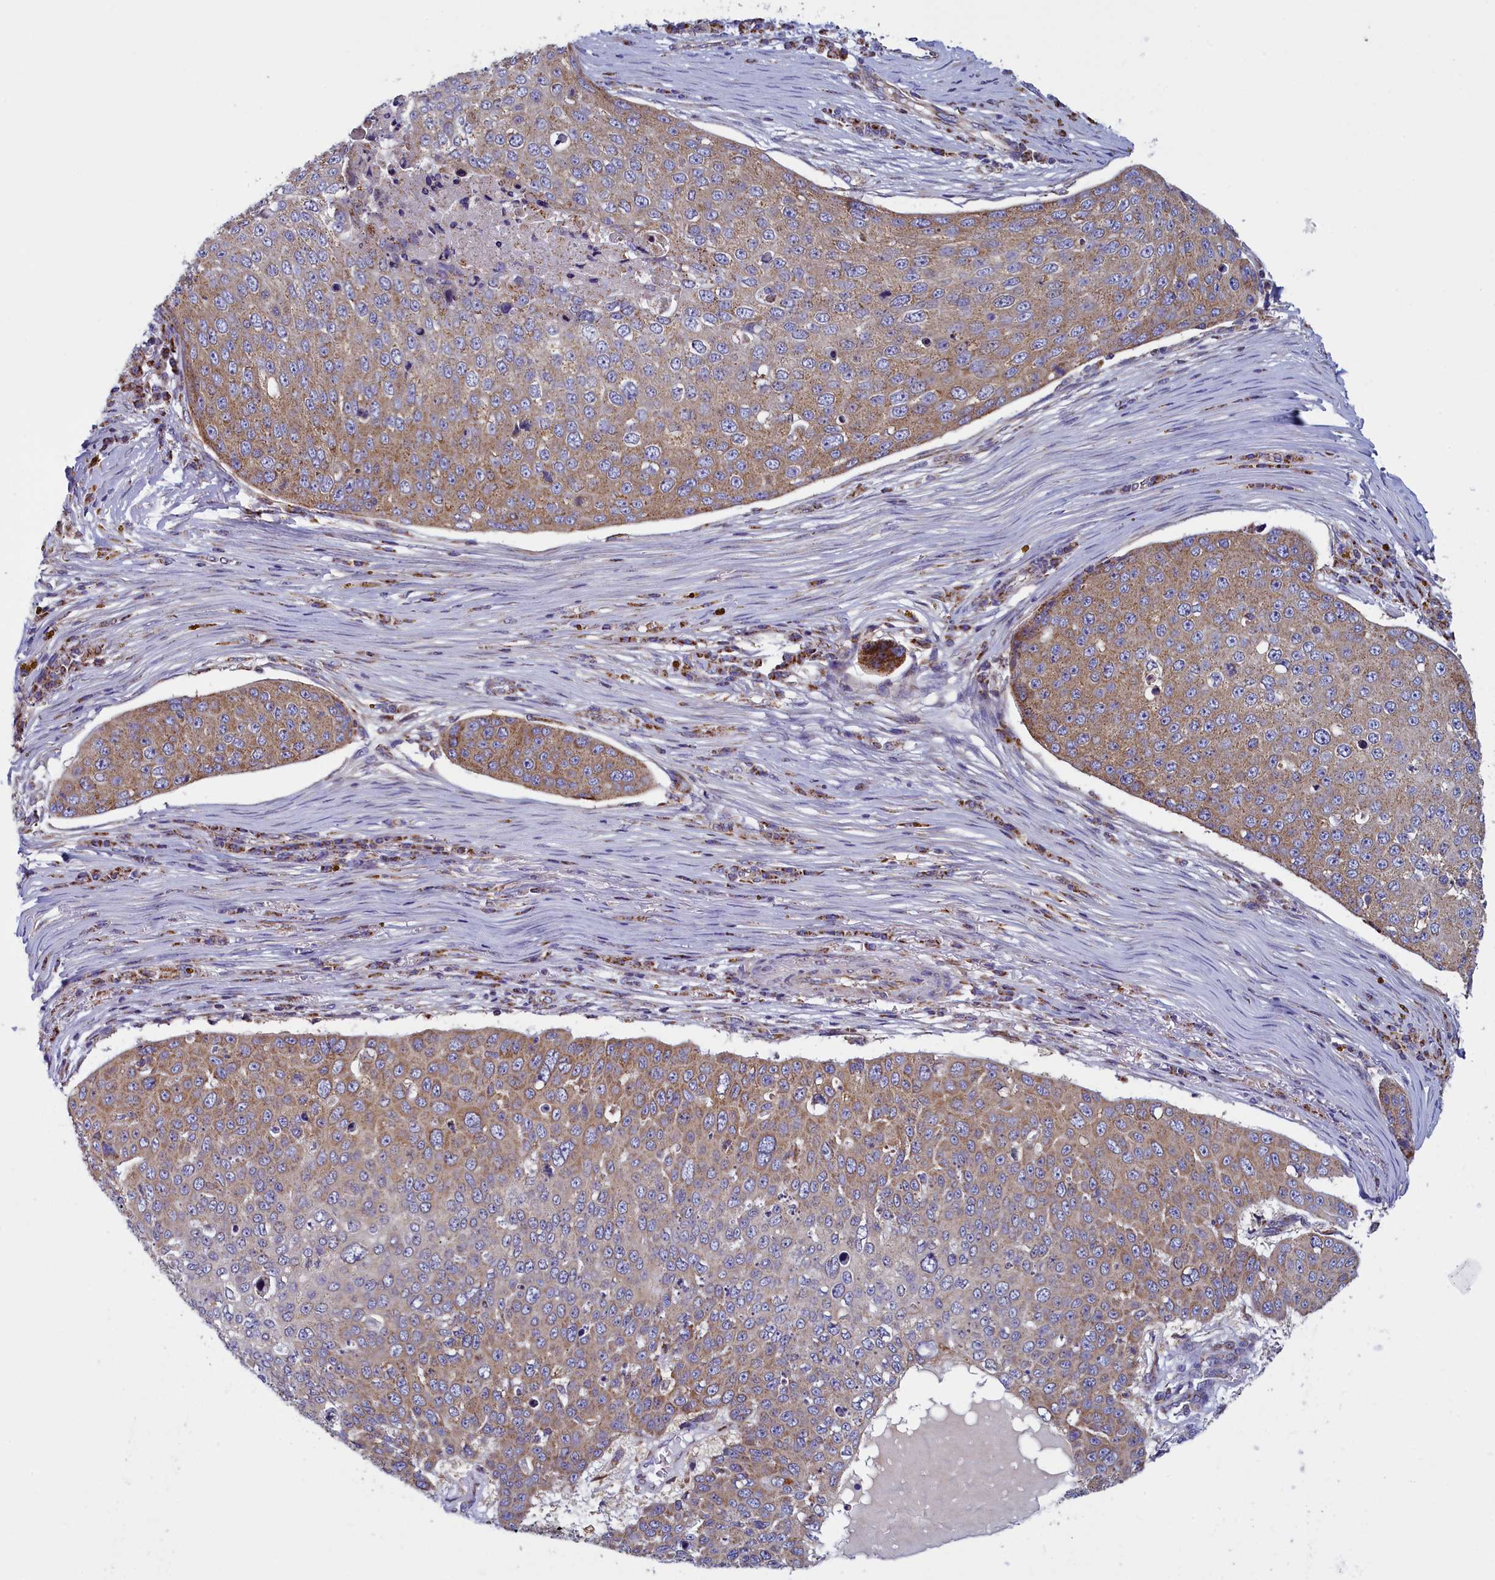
{"staining": {"intensity": "moderate", "quantity": "25%-75%", "location": "cytoplasmic/membranous"}, "tissue": "skin cancer", "cell_type": "Tumor cells", "image_type": "cancer", "snomed": [{"axis": "morphology", "description": "Squamous cell carcinoma, NOS"}, {"axis": "topography", "description": "Skin"}], "caption": "Protein staining of squamous cell carcinoma (skin) tissue shows moderate cytoplasmic/membranous positivity in about 25%-75% of tumor cells.", "gene": "IFT122", "patient": {"sex": "male", "age": 71}}